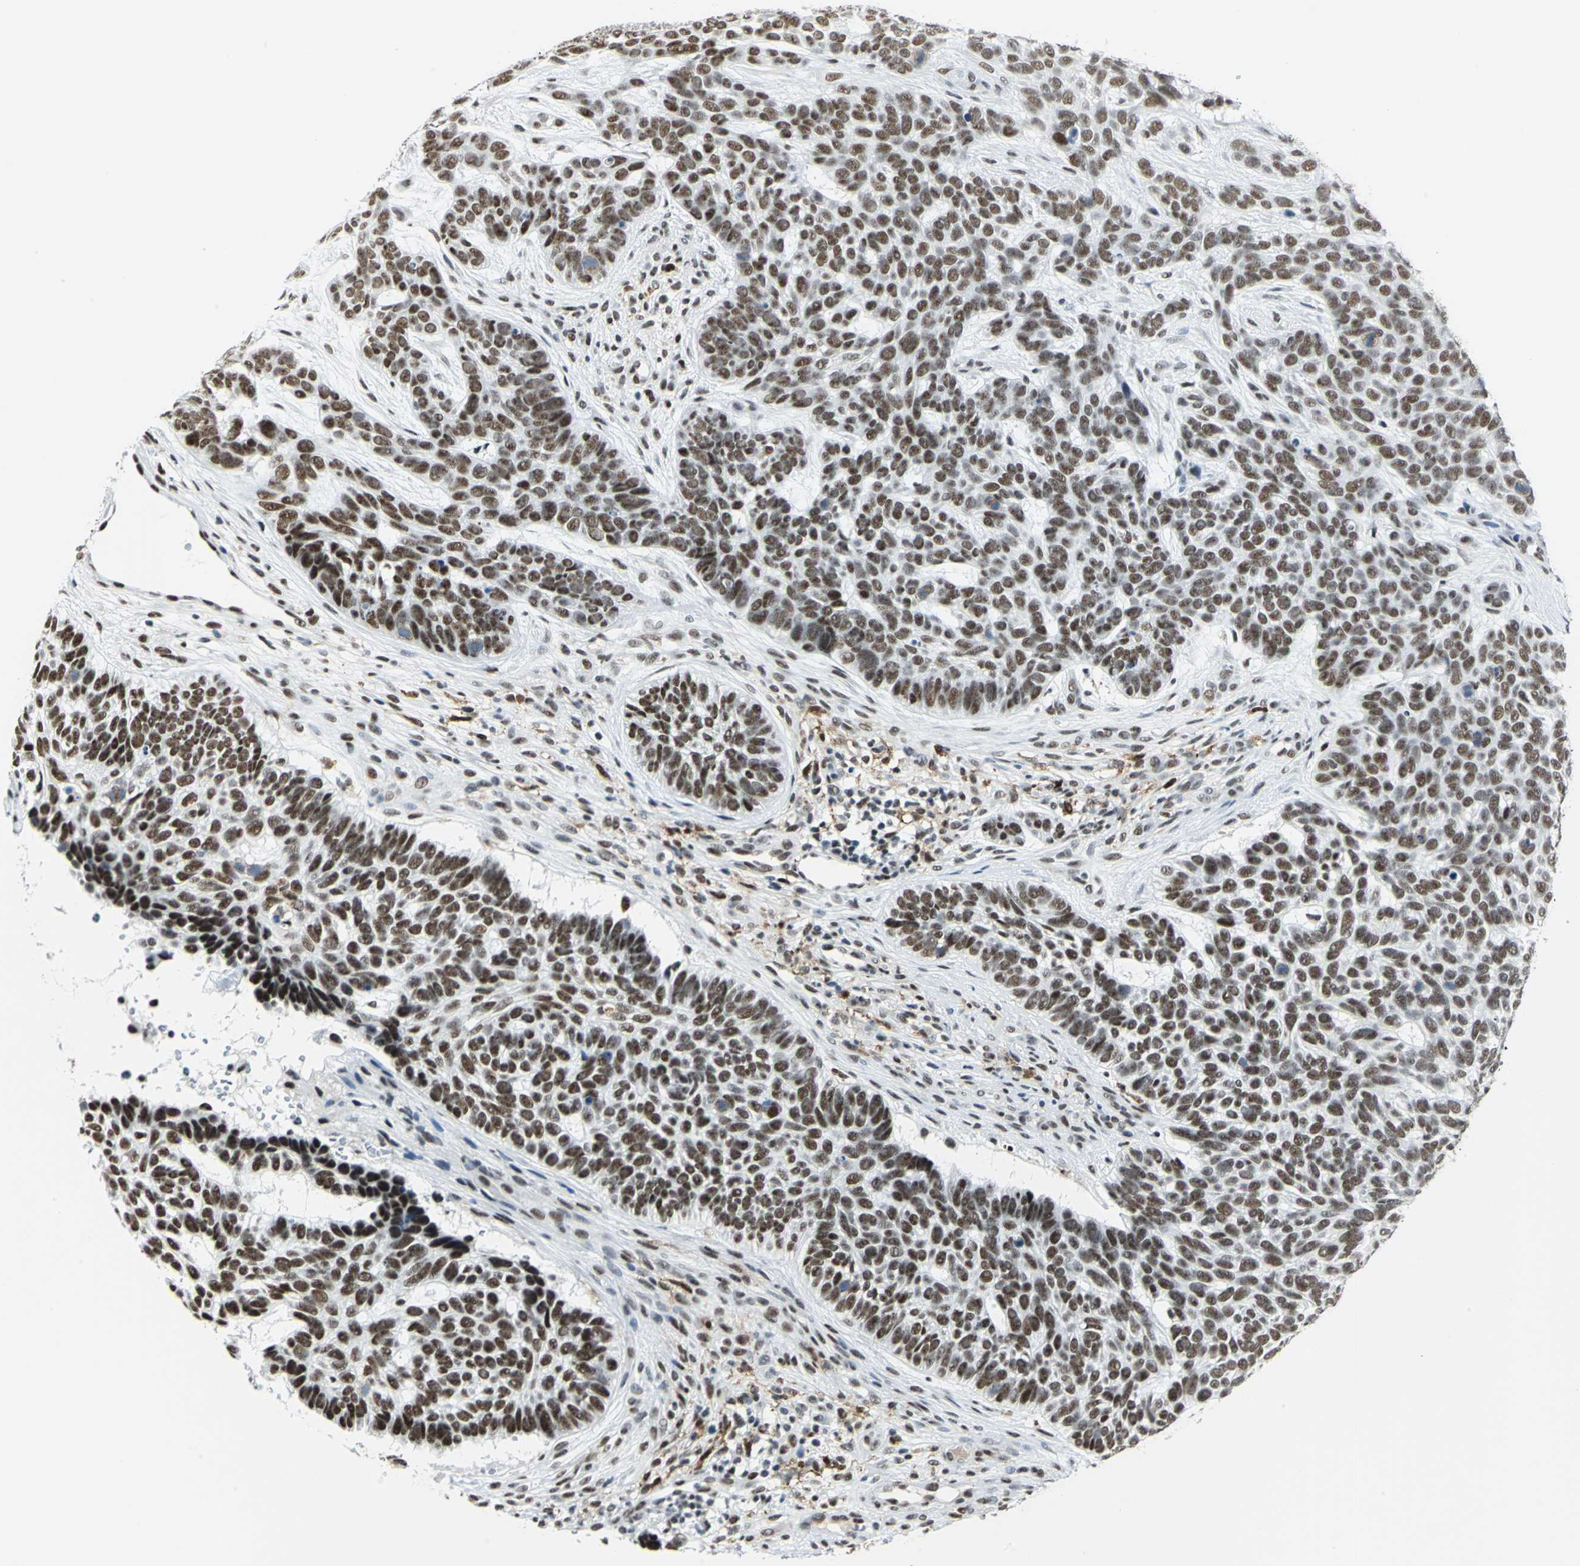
{"staining": {"intensity": "strong", "quantity": ">75%", "location": "nuclear"}, "tissue": "skin cancer", "cell_type": "Tumor cells", "image_type": "cancer", "snomed": [{"axis": "morphology", "description": "Basal cell carcinoma"}, {"axis": "topography", "description": "Skin"}], "caption": "Skin basal cell carcinoma was stained to show a protein in brown. There is high levels of strong nuclear positivity in approximately >75% of tumor cells.", "gene": "MTMR10", "patient": {"sex": "male", "age": 87}}